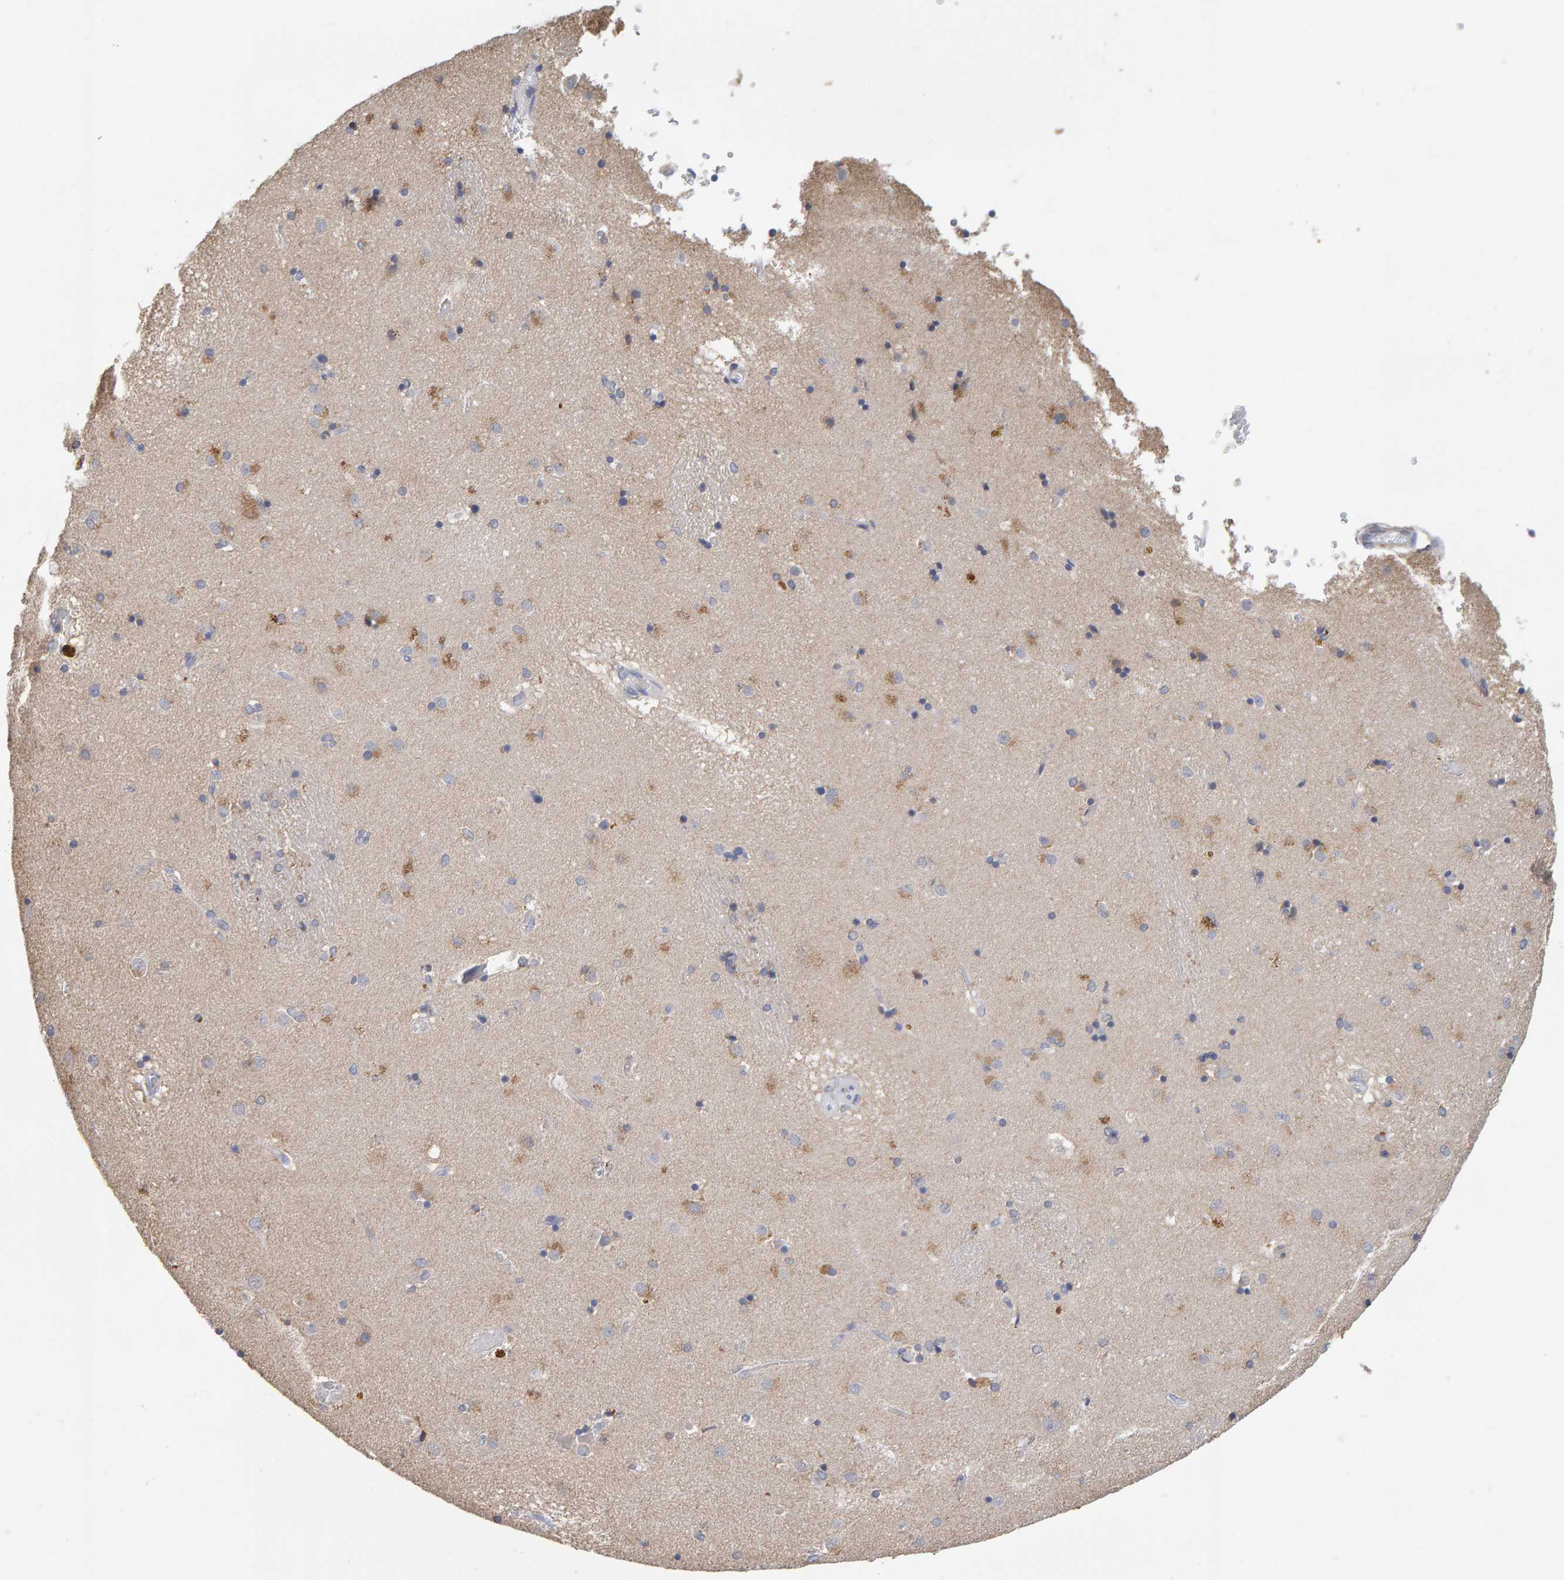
{"staining": {"intensity": "moderate", "quantity": "<25%", "location": "cytoplasmic/membranous"}, "tissue": "caudate", "cell_type": "Glial cells", "image_type": "normal", "snomed": [{"axis": "morphology", "description": "Normal tissue, NOS"}, {"axis": "topography", "description": "Lateral ventricle wall"}], "caption": "Moderate cytoplasmic/membranous protein expression is appreciated in about <25% of glial cells in caudate.", "gene": "SGPL1", "patient": {"sex": "male", "age": 70}}